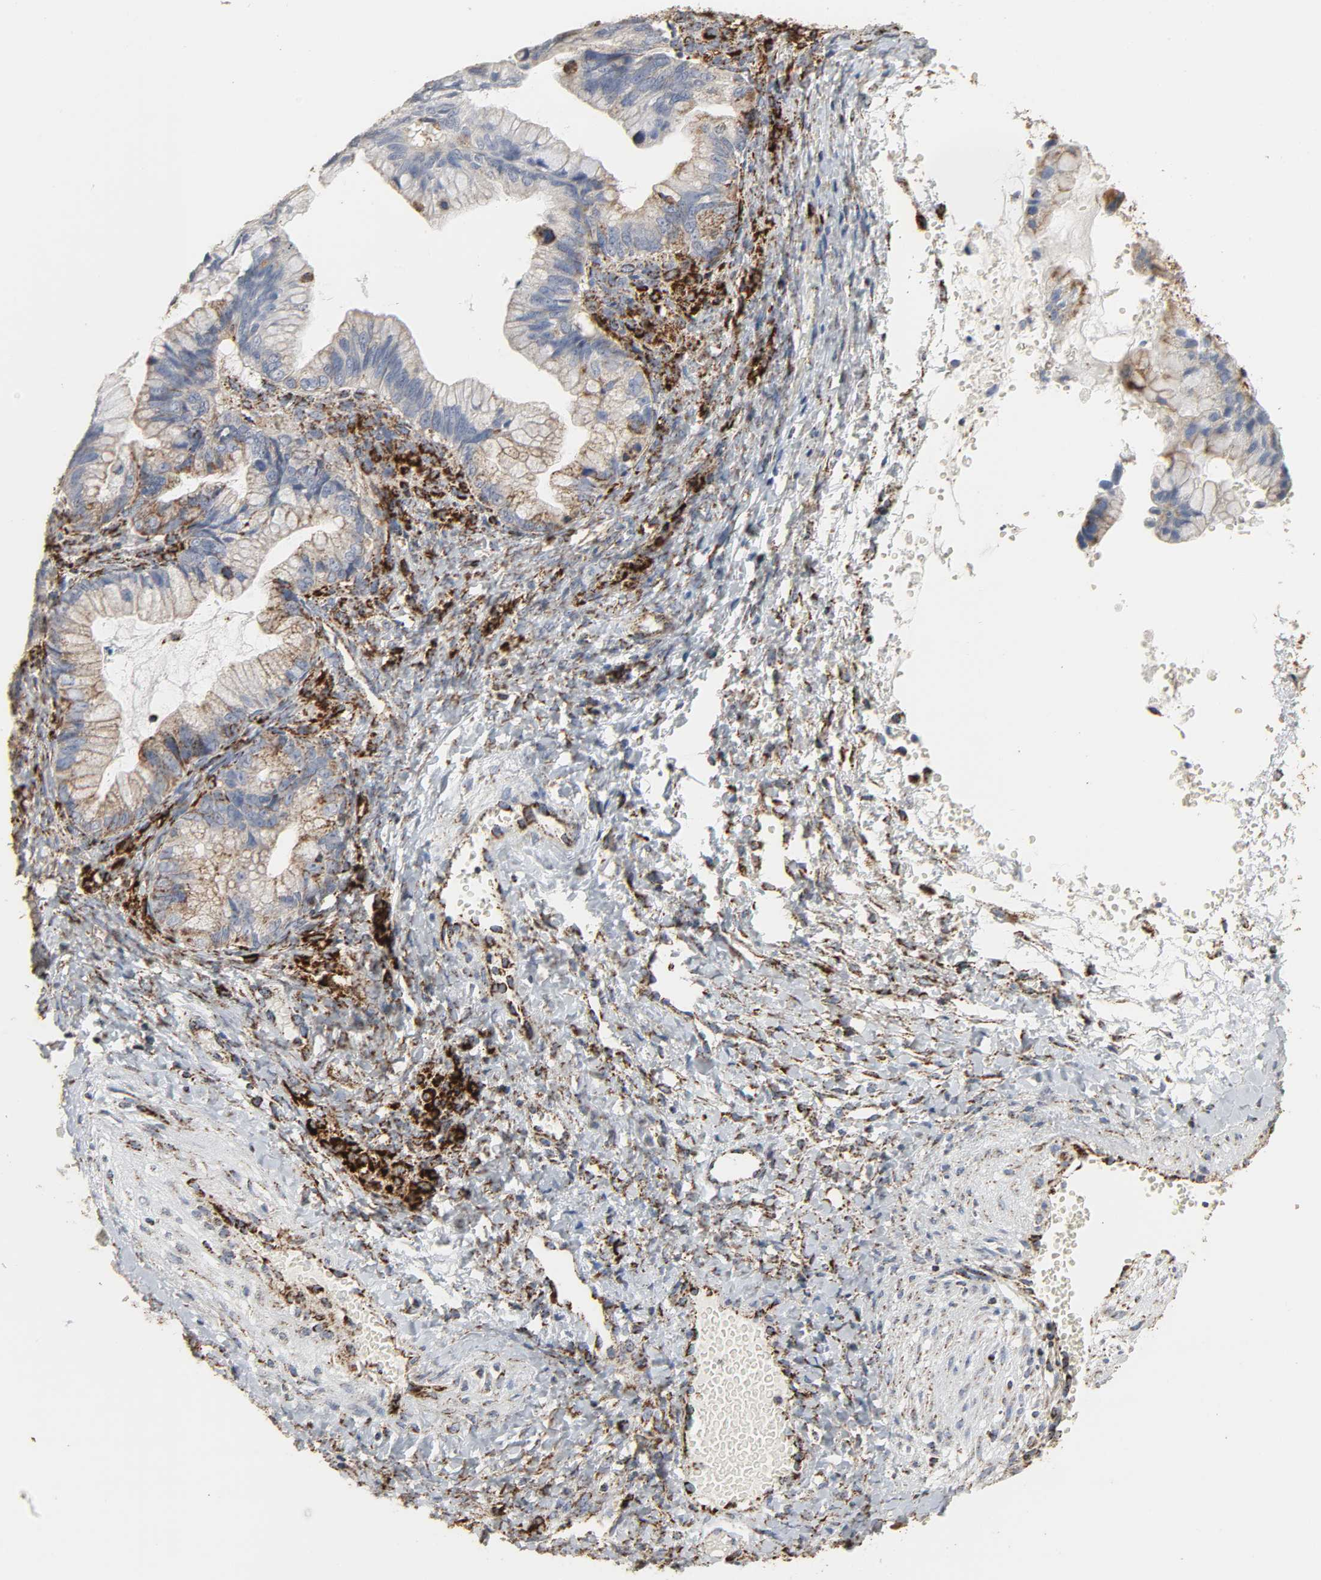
{"staining": {"intensity": "moderate", "quantity": "25%-75%", "location": "cytoplasmic/membranous"}, "tissue": "ovarian cancer", "cell_type": "Tumor cells", "image_type": "cancer", "snomed": [{"axis": "morphology", "description": "Cystadenocarcinoma, mucinous, NOS"}, {"axis": "topography", "description": "Ovary"}], "caption": "A micrograph of human ovarian mucinous cystadenocarcinoma stained for a protein demonstrates moderate cytoplasmic/membranous brown staining in tumor cells.", "gene": "ACAT1", "patient": {"sex": "female", "age": 36}}